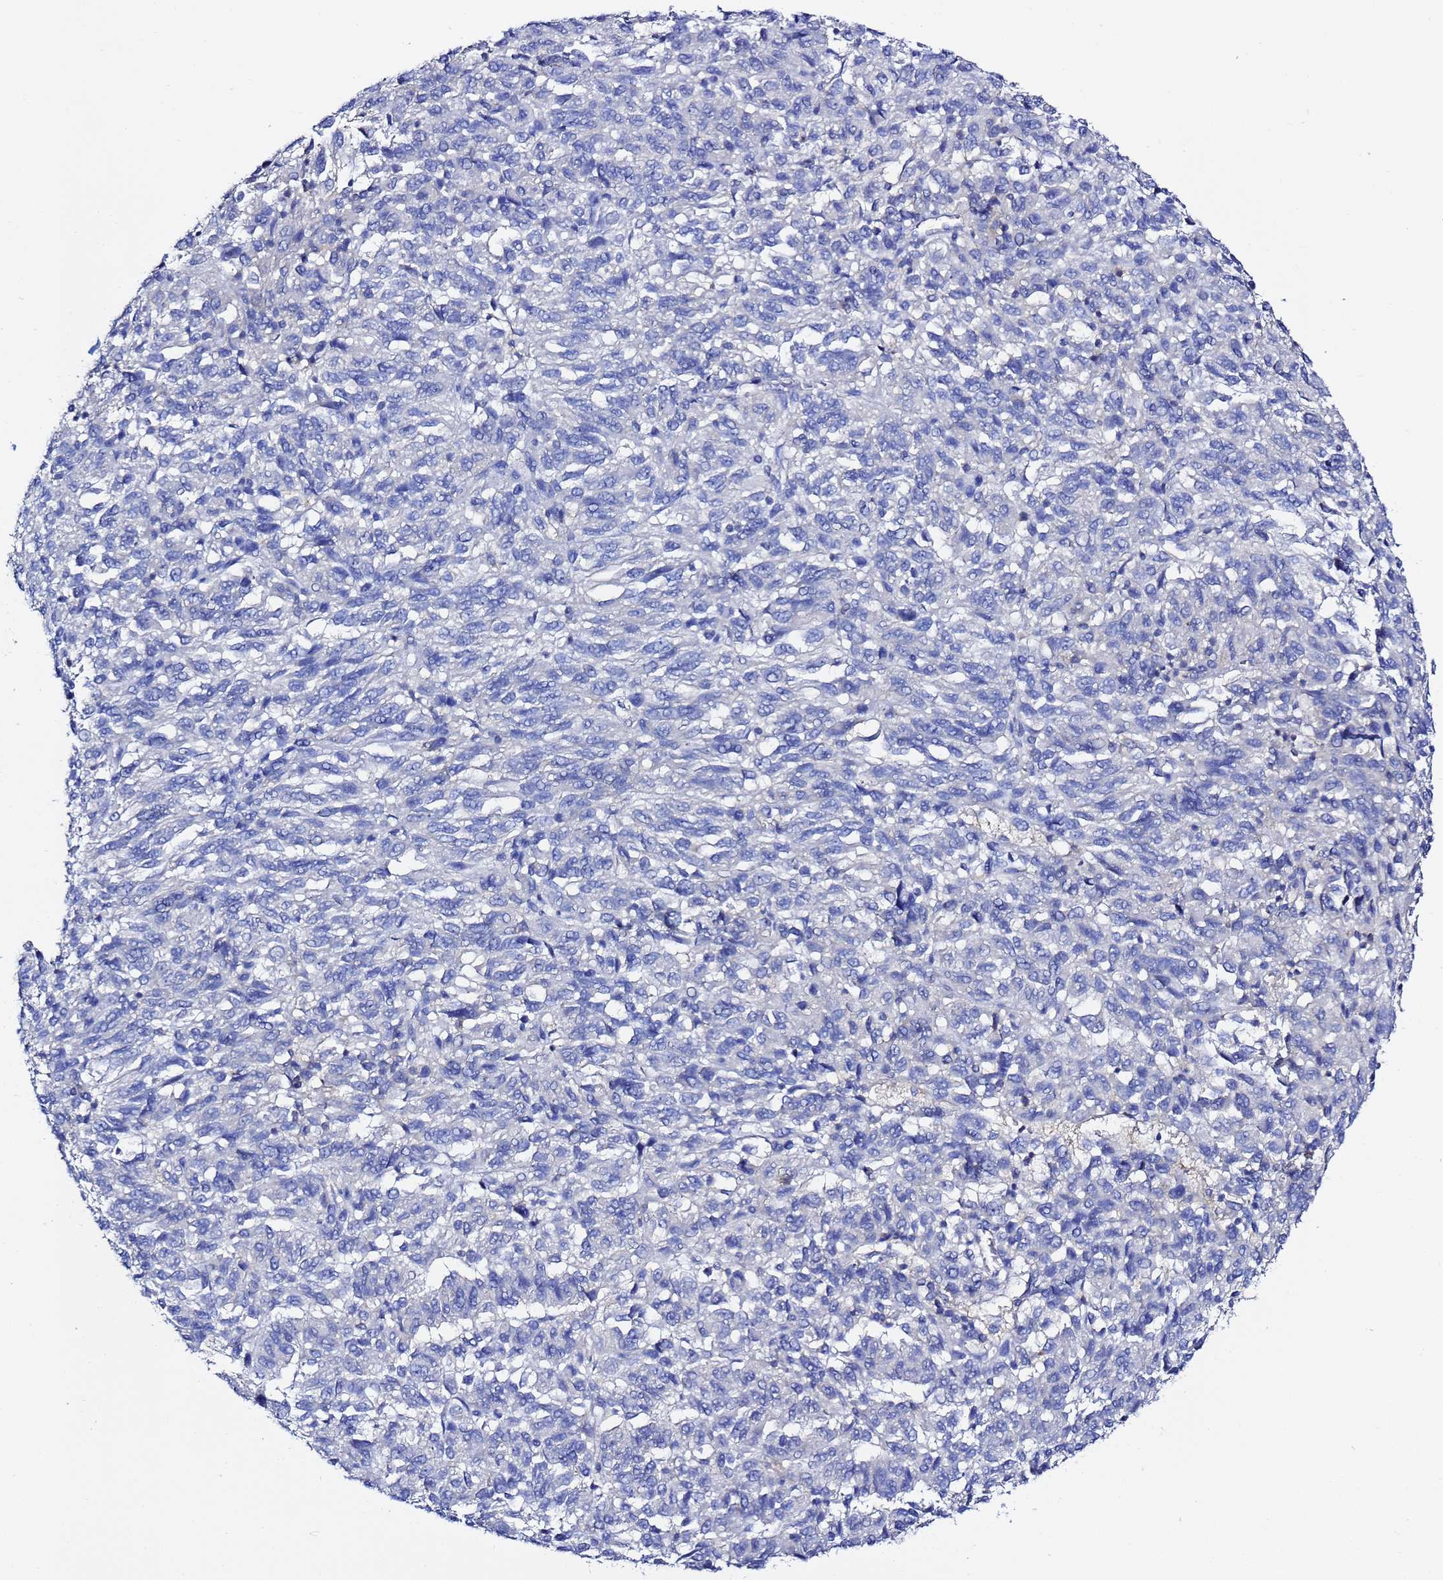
{"staining": {"intensity": "negative", "quantity": "none", "location": "none"}, "tissue": "melanoma", "cell_type": "Tumor cells", "image_type": "cancer", "snomed": [{"axis": "morphology", "description": "Malignant melanoma, Metastatic site"}, {"axis": "topography", "description": "Lung"}], "caption": "The image exhibits no significant positivity in tumor cells of malignant melanoma (metastatic site).", "gene": "LENG1", "patient": {"sex": "male", "age": 64}}